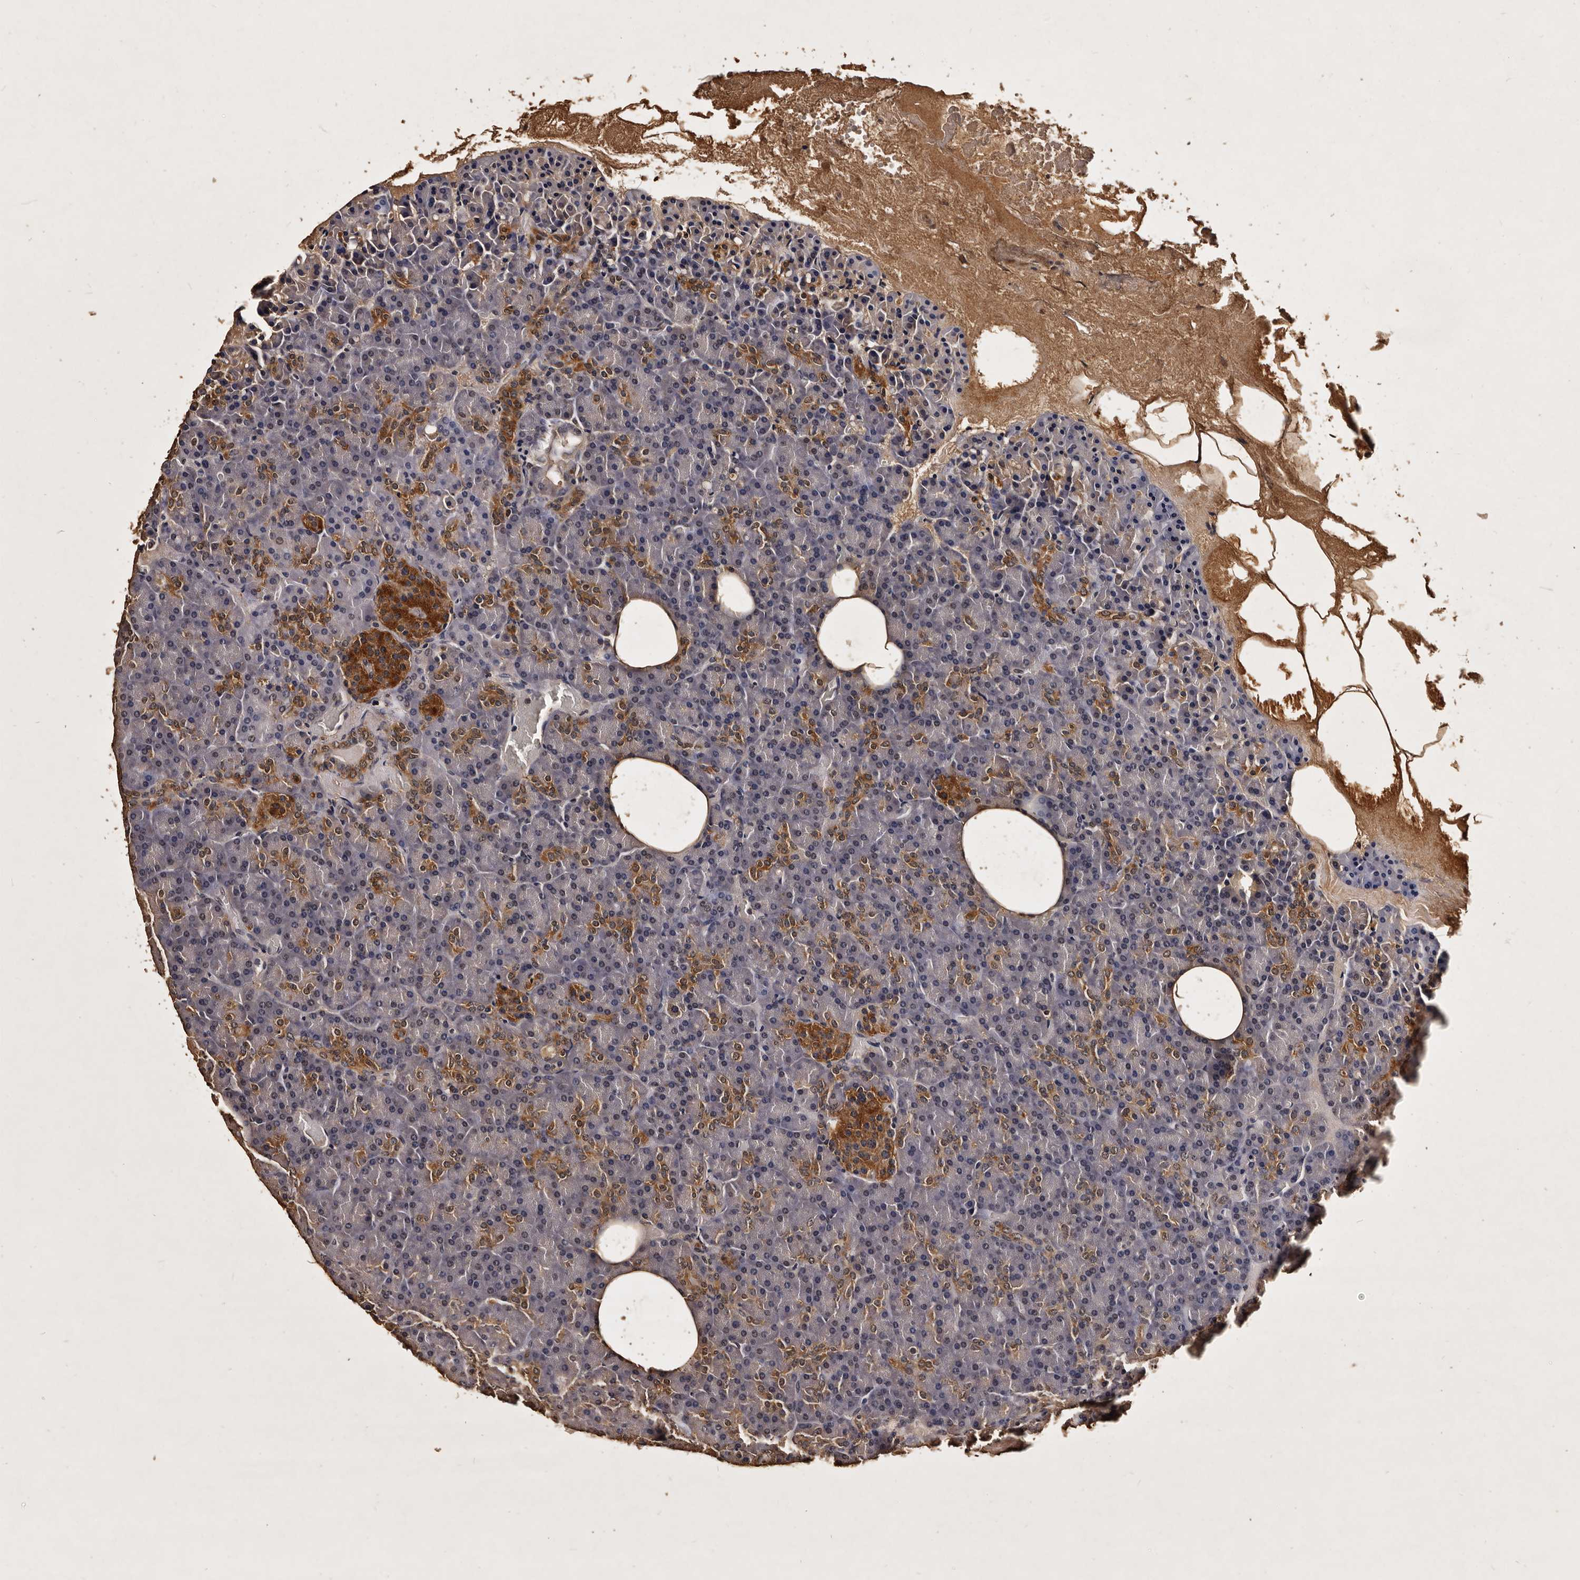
{"staining": {"intensity": "moderate", "quantity": "<25%", "location": "cytoplasmic/membranous"}, "tissue": "pancreas", "cell_type": "Exocrine glandular cells", "image_type": "normal", "snomed": [{"axis": "morphology", "description": "Normal tissue, NOS"}, {"axis": "morphology", "description": "Carcinoid, malignant, NOS"}, {"axis": "topography", "description": "Pancreas"}], "caption": "Pancreas stained for a protein reveals moderate cytoplasmic/membranous positivity in exocrine glandular cells. (Brightfield microscopy of DAB IHC at high magnification).", "gene": "PARS2", "patient": {"sex": "female", "age": 35}}